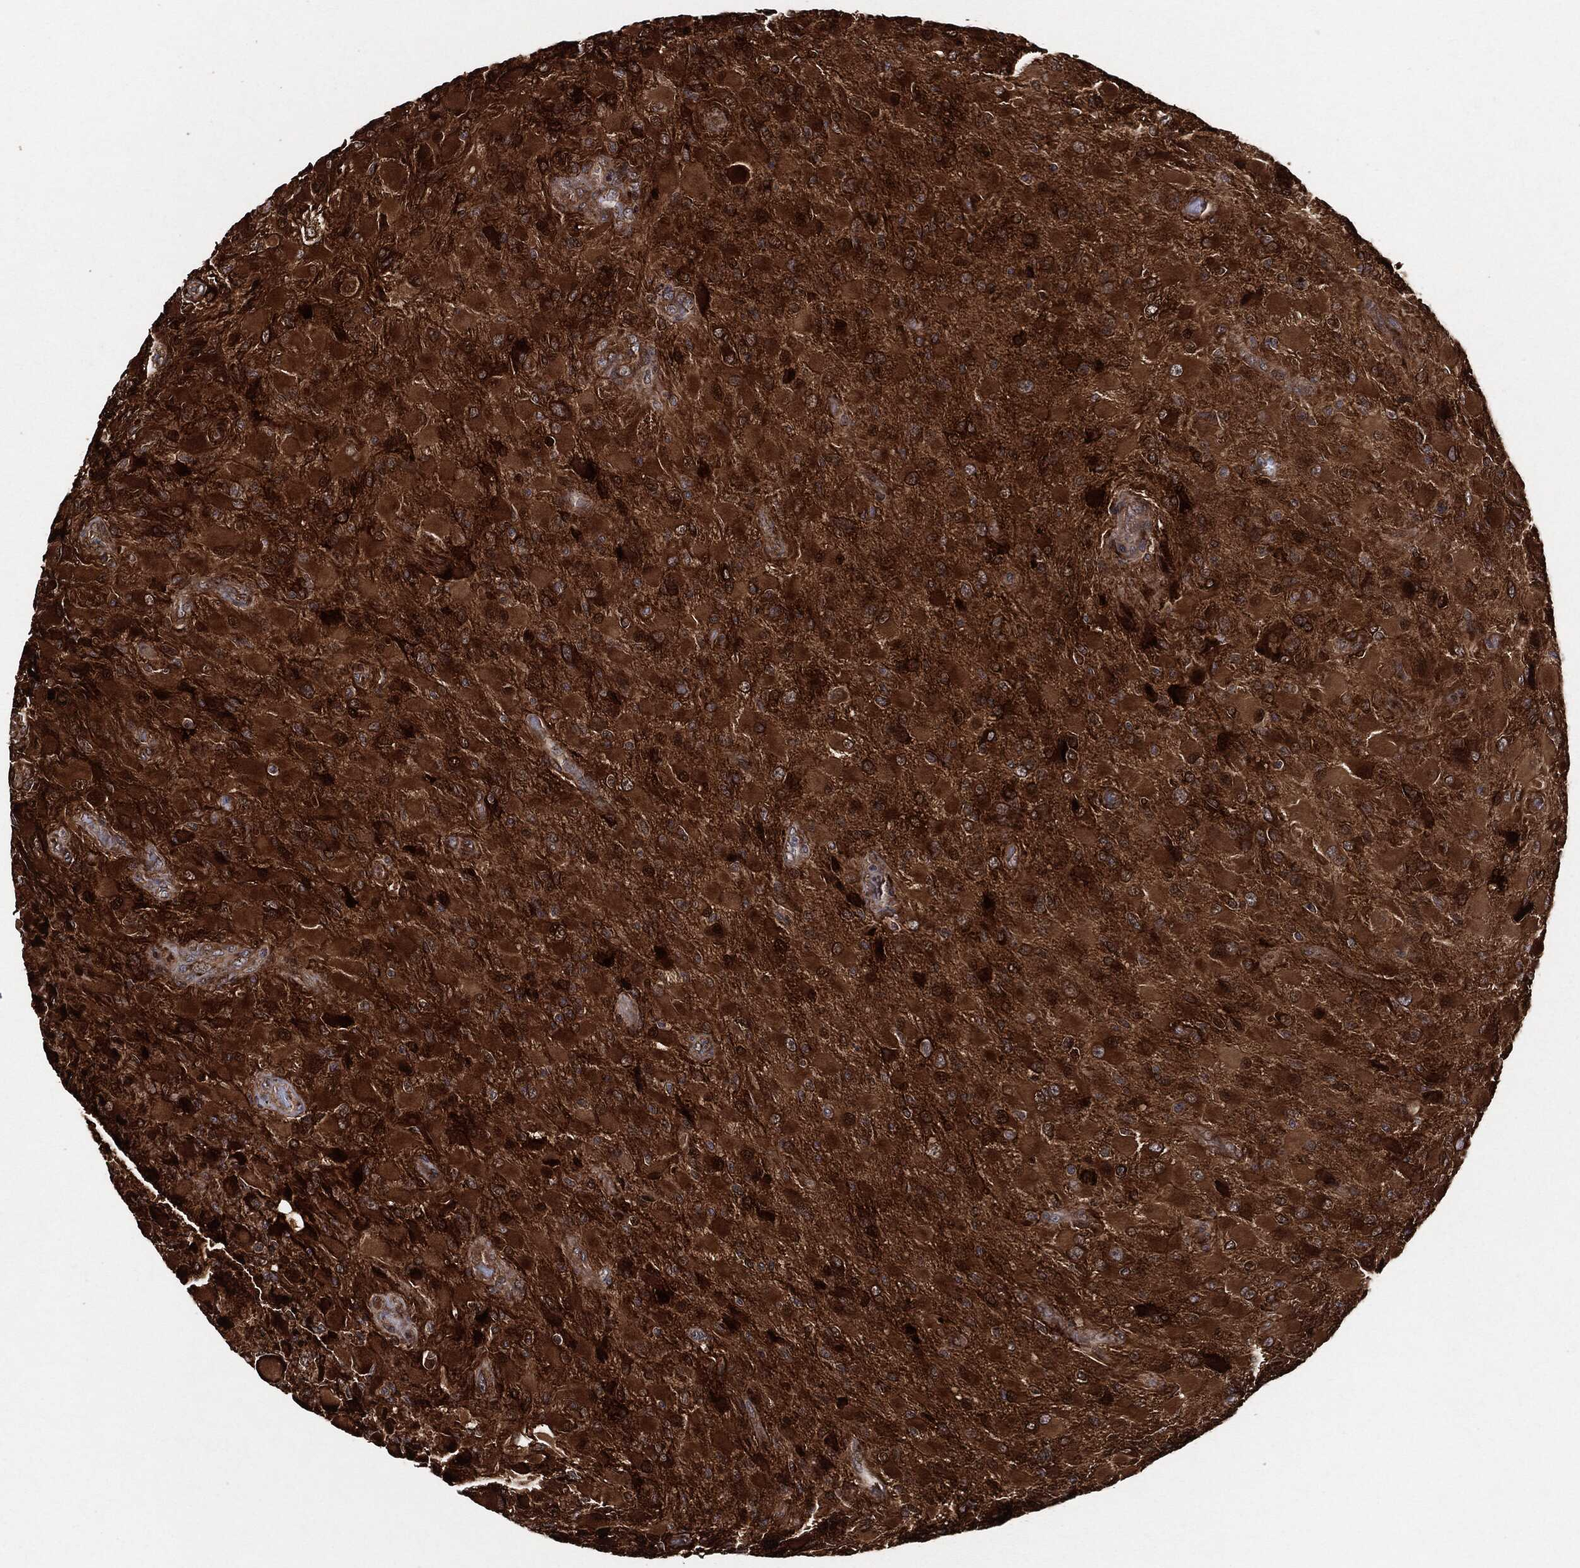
{"staining": {"intensity": "strong", "quantity": ">75%", "location": "cytoplasmic/membranous,nuclear"}, "tissue": "glioma", "cell_type": "Tumor cells", "image_type": "cancer", "snomed": [{"axis": "morphology", "description": "Glioma, malignant, High grade"}, {"axis": "topography", "description": "Cerebral cortex"}], "caption": "Immunohistochemistry (DAB) staining of human glioma shows strong cytoplasmic/membranous and nuclear protein expression in about >75% of tumor cells.", "gene": "BCAR1", "patient": {"sex": "male", "age": 35}}